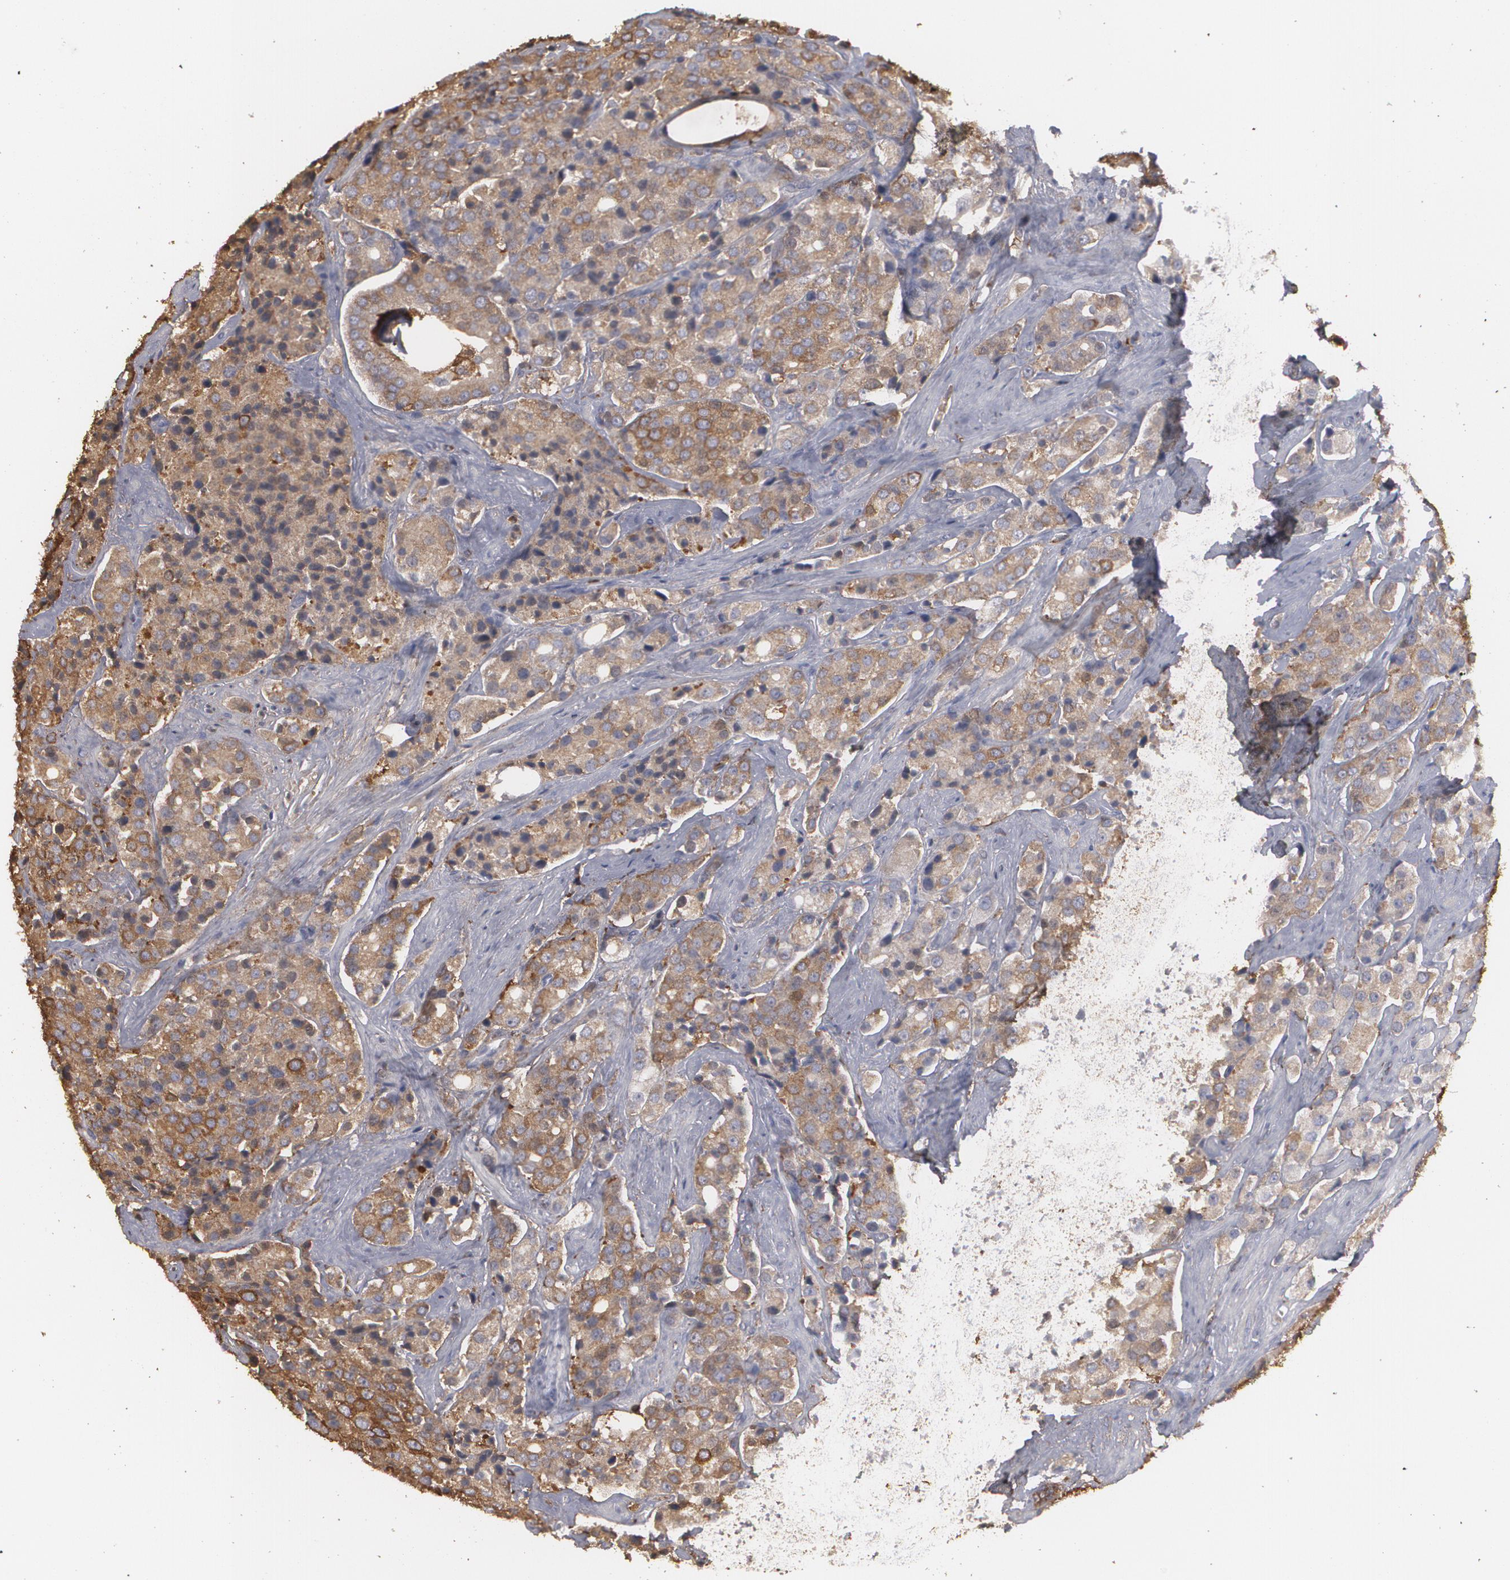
{"staining": {"intensity": "strong", "quantity": ">75%", "location": "cytoplasmic/membranous"}, "tissue": "prostate cancer", "cell_type": "Tumor cells", "image_type": "cancer", "snomed": [{"axis": "morphology", "description": "Adenocarcinoma, Medium grade"}, {"axis": "topography", "description": "Prostate"}], "caption": "Prostate cancer (adenocarcinoma (medium-grade)) tissue demonstrates strong cytoplasmic/membranous positivity in about >75% of tumor cells", "gene": "ODC1", "patient": {"sex": "male", "age": 70}}